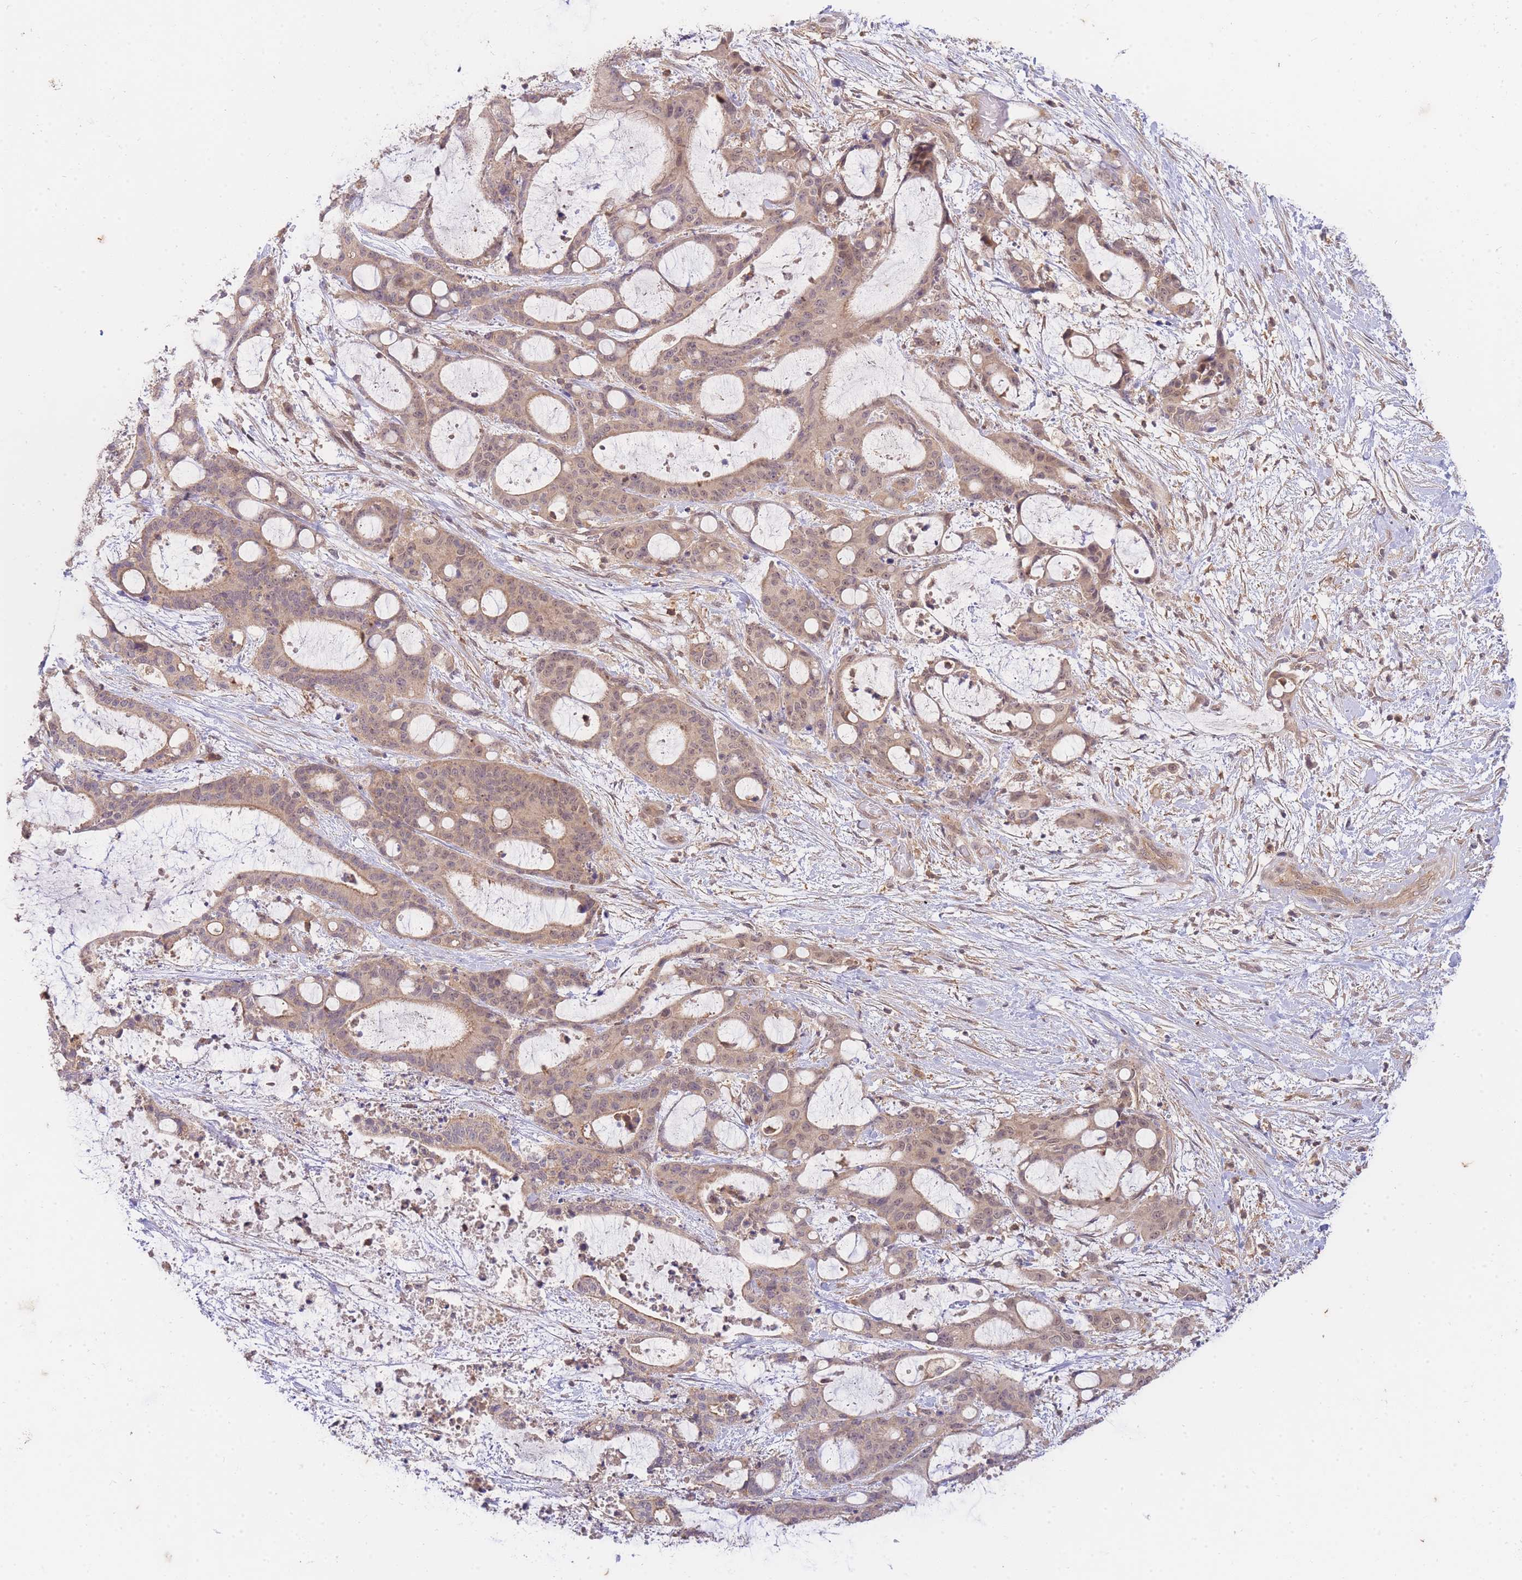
{"staining": {"intensity": "weak", "quantity": "25%-75%", "location": "cytoplasmic/membranous,nuclear"}, "tissue": "liver cancer", "cell_type": "Tumor cells", "image_type": "cancer", "snomed": [{"axis": "morphology", "description": "Normal tissue, NOS"}, {"axis": "morphology", "description": "Cholangiocarcinoma"}, {"axis": "topography", "description": "Liver"}, {"axis": "topography", "description": "Peripheral nerve tissue"}], "caption": "This image shows liver cancer stained with immunohistochemistry to label a protein in brown. The cytoplasmic/membranous and nuclear of tumor cells show weak positivity for the protein. Nuclei are counter-stained blue.", "gene": "ST8SIA4", "patient": {"sex": "female", "age": 73}}